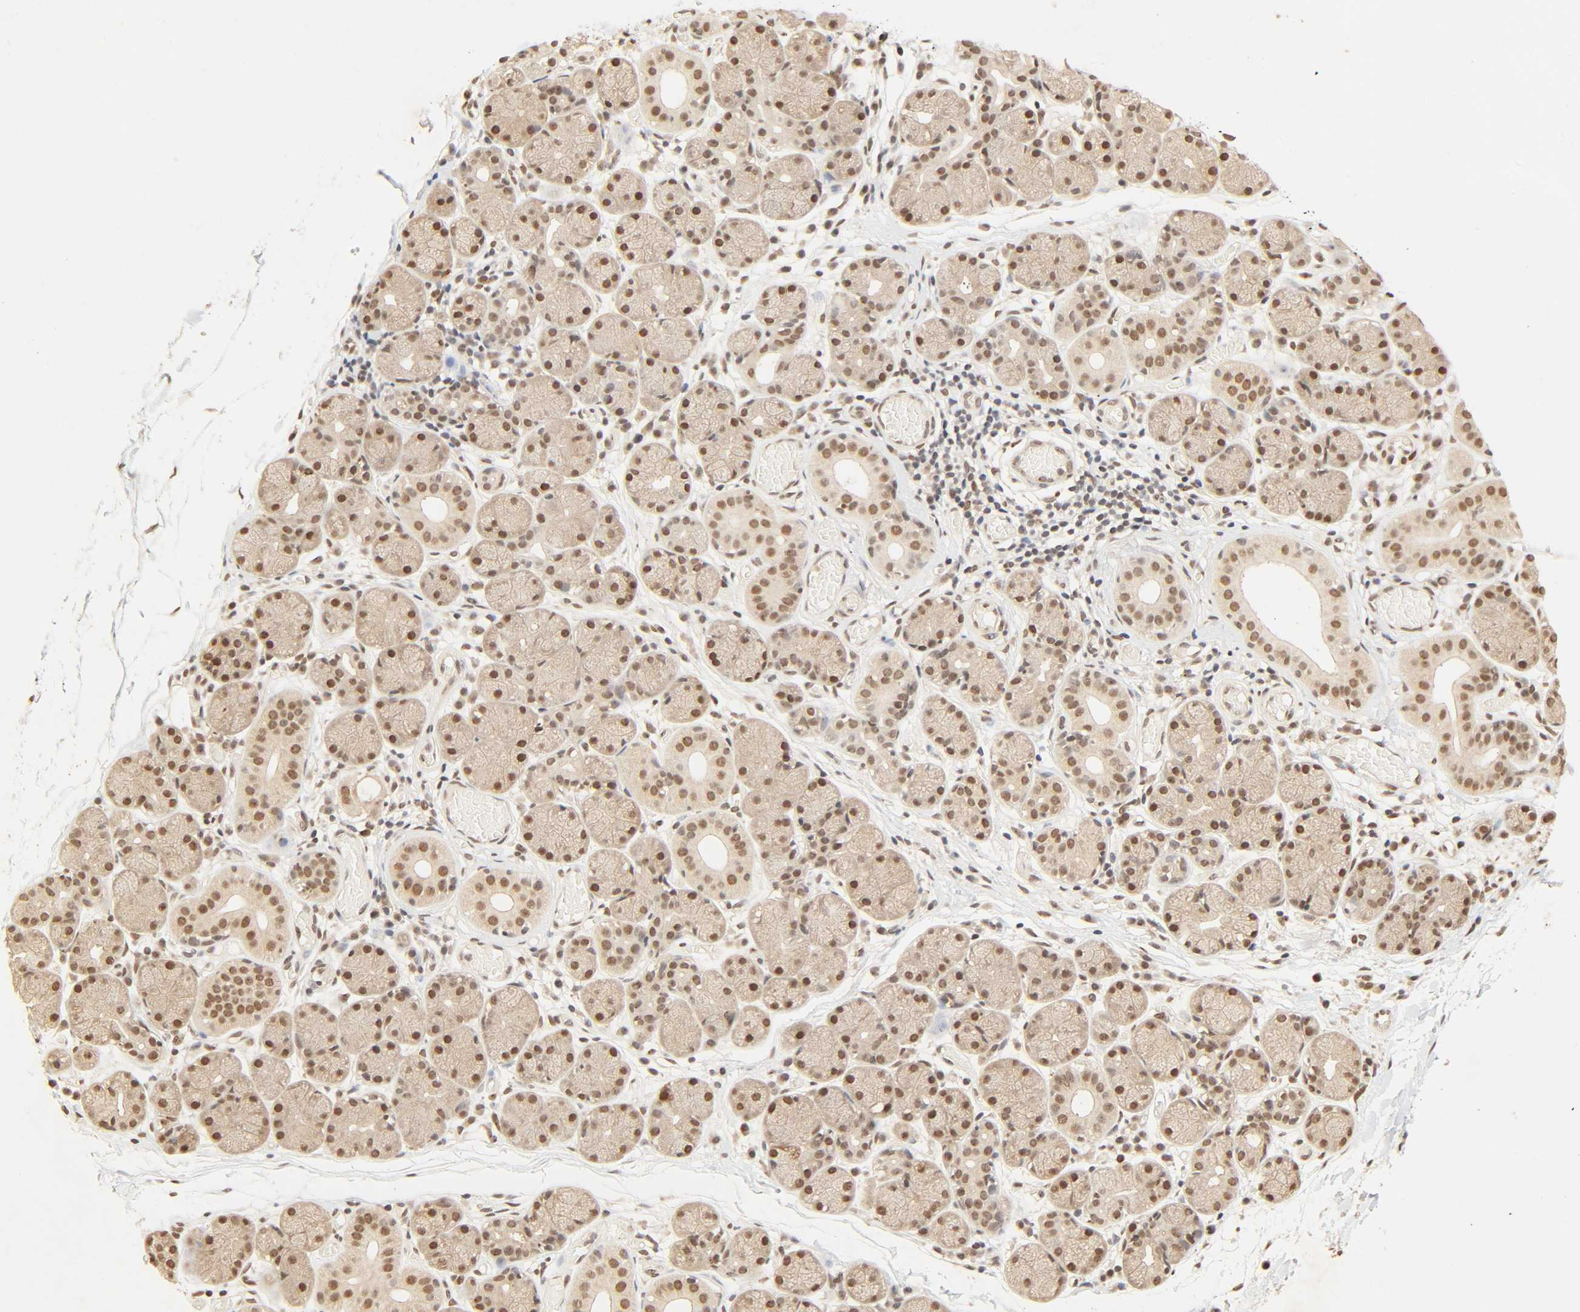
{"staining": {"intensity": "moderate", "quantity": ">75%", "location": "nuclear"}, "tissue": "salivary gland", "cell_type": "Glandular cells", "image_type": "normal", "snomed": [{"axis": "morphology", "description": "Normal tissue, NOS"}, {"axis": "topography", "description": "Salivary gland"}], "caption": "Immunohistochemistry (IHC) (DAB (3,3'-diaminobenzidine)) staining of normal salivary gland exhibits moderate nuclear protein expression in approximately >75% of glandular cells. (Brightfield microscopy of DAB IHC at high magnification).", "gene": "UBC", "patient": {"sex": "female", "age": 24}}